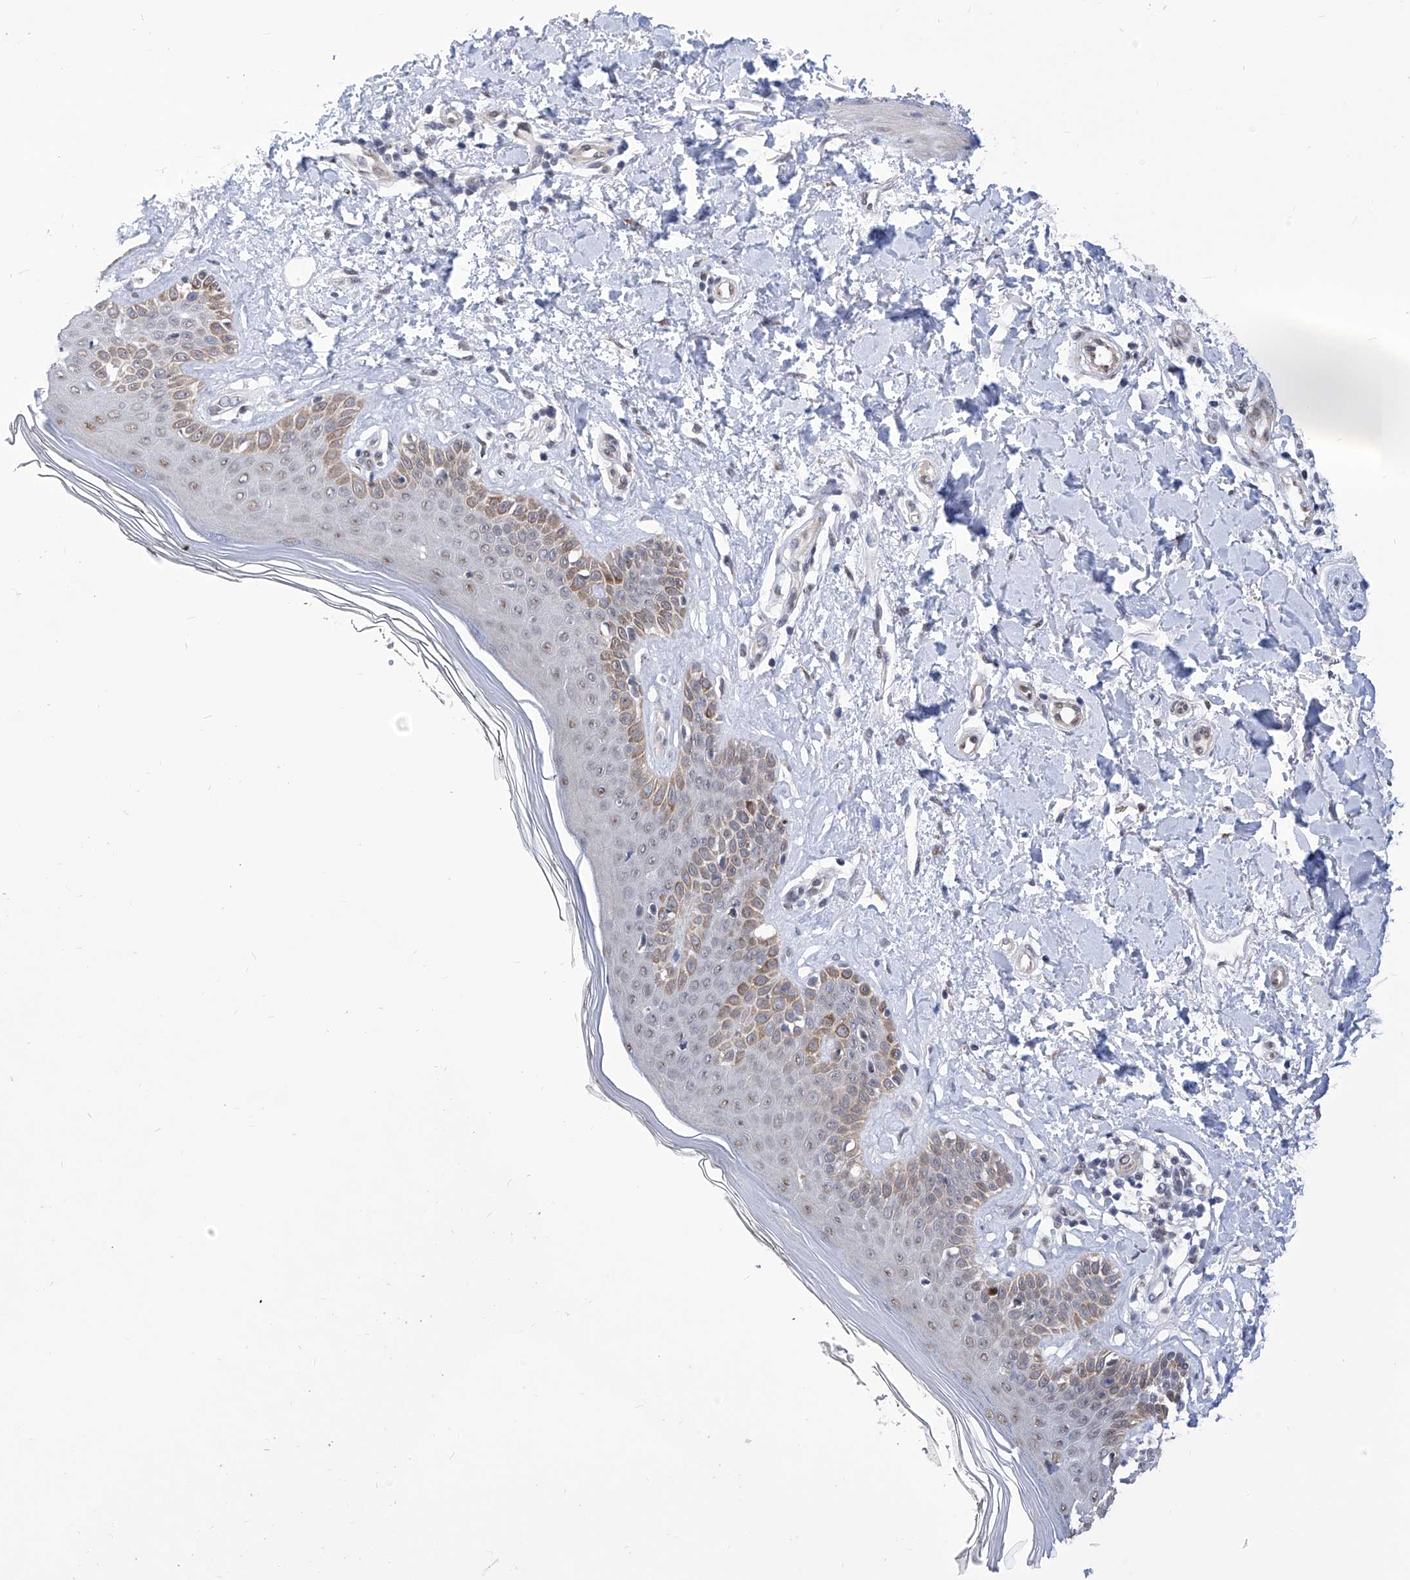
{"staining": {"intensity": "negative", "quantity": "none", "location": "none"}, "tissue": "skin", "cell_type": "Fibroblasts", "image_type": "normal", "snomed": [{"axis": "morphology", "description": "Normal tissue, NOS"}, {"axis": "topography", "description": "Skin"}], "caption": "This is an immunohistochemistry micrograph of benign human skin. There is no staining in fibroblasts.", "gene": "SART1", "patient": {"sex": "female", "age": 64}}